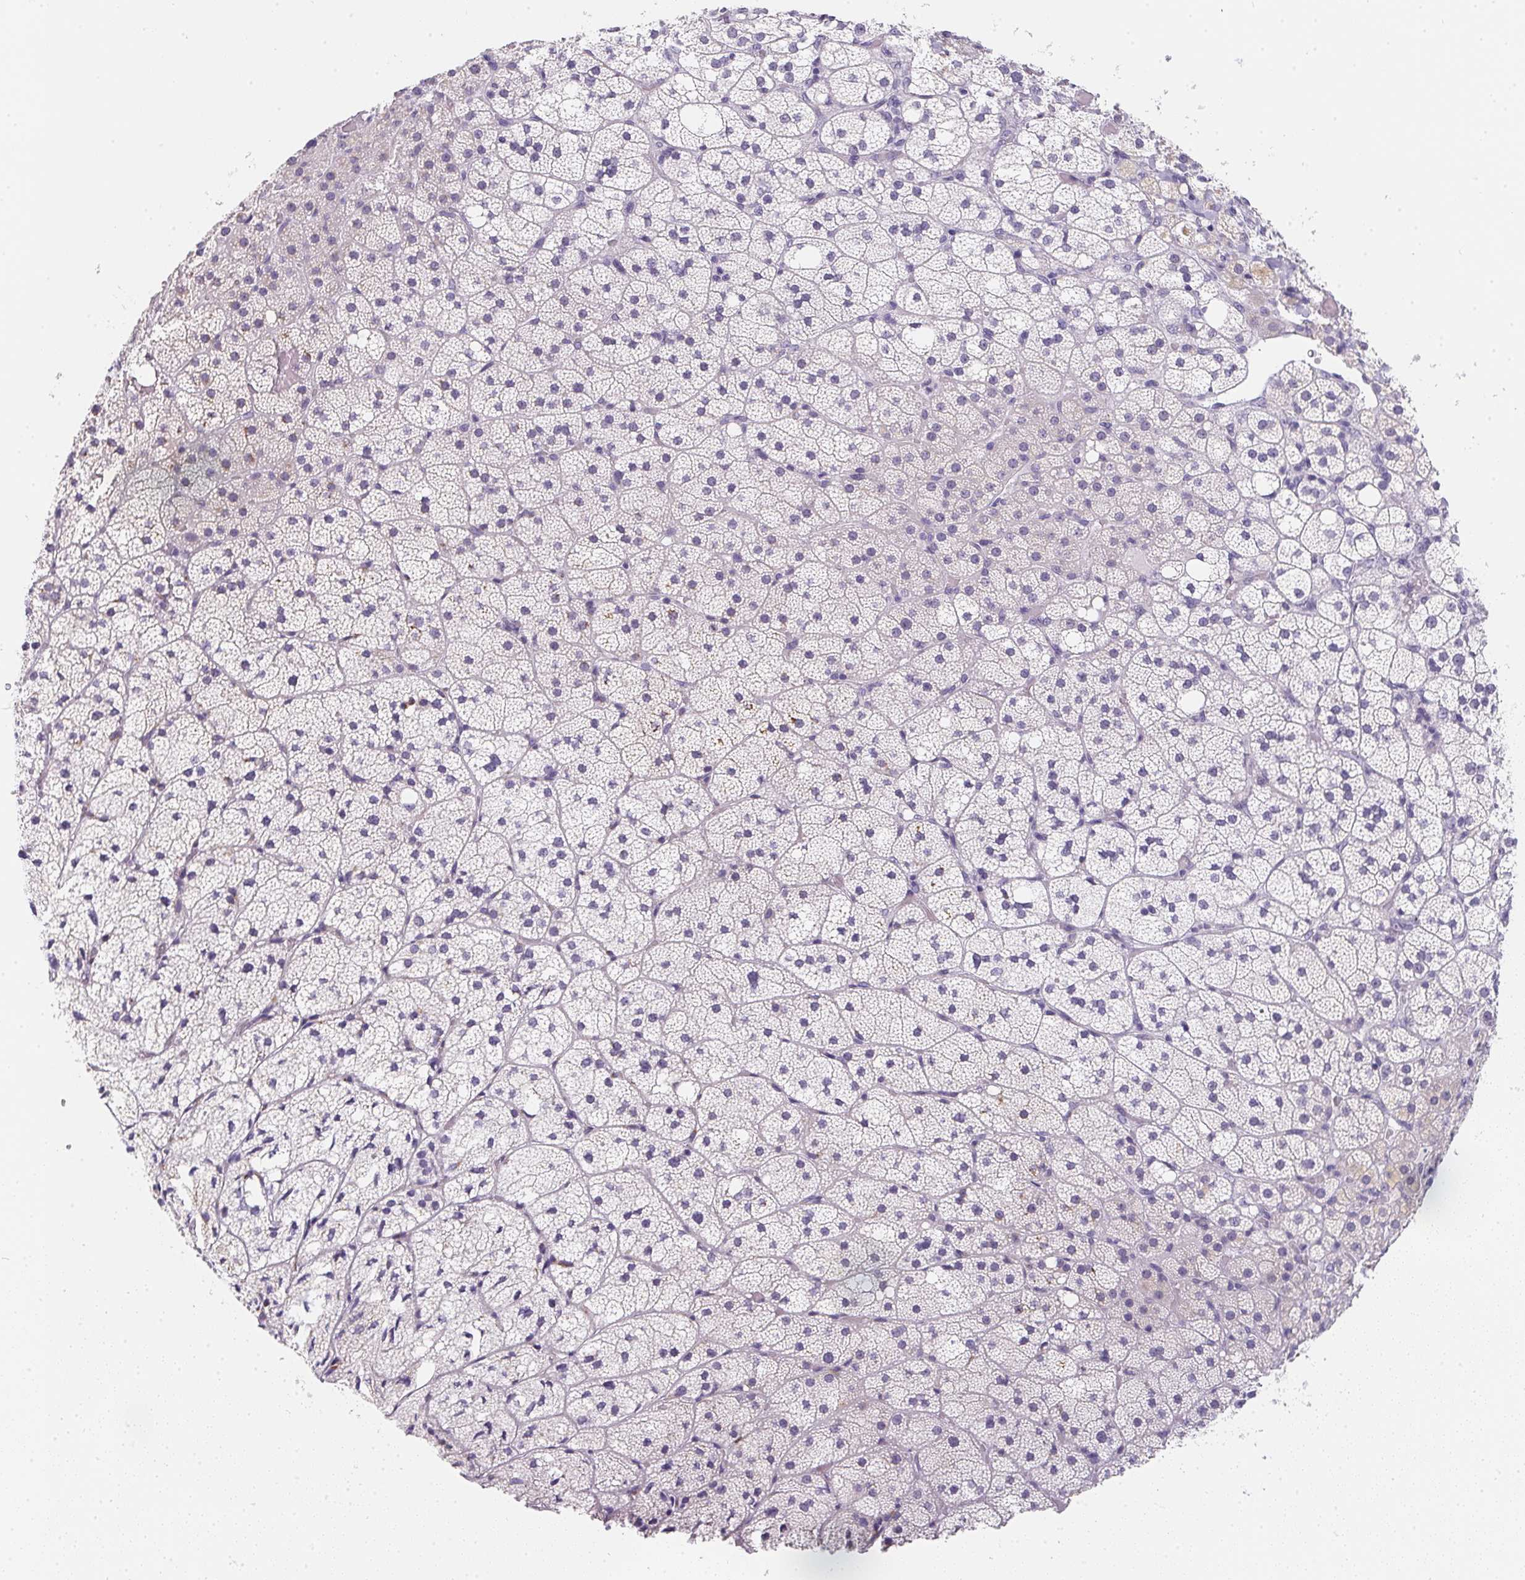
{"staining": {"intensity": "negative", "quantity": "none", "location": "none"}, "tissue": "adrenal gland", "cell_type": "Glandular cells", "image_type": "normal", "snomed": [{"axis": "morphology", "description": "Normal tissue, NOS"}, {"axis": "topography", "description": "Adrenal gland"}], "caption": "Glandular cells show no significant staining in normal adrenal gland. Brightfield microscopy of IHC stained with DAB (brown) and hematoxylin (blue), captured at high magnification.", "gene": "MAP1A", "patient": {"sex": "male", "age": 53}}